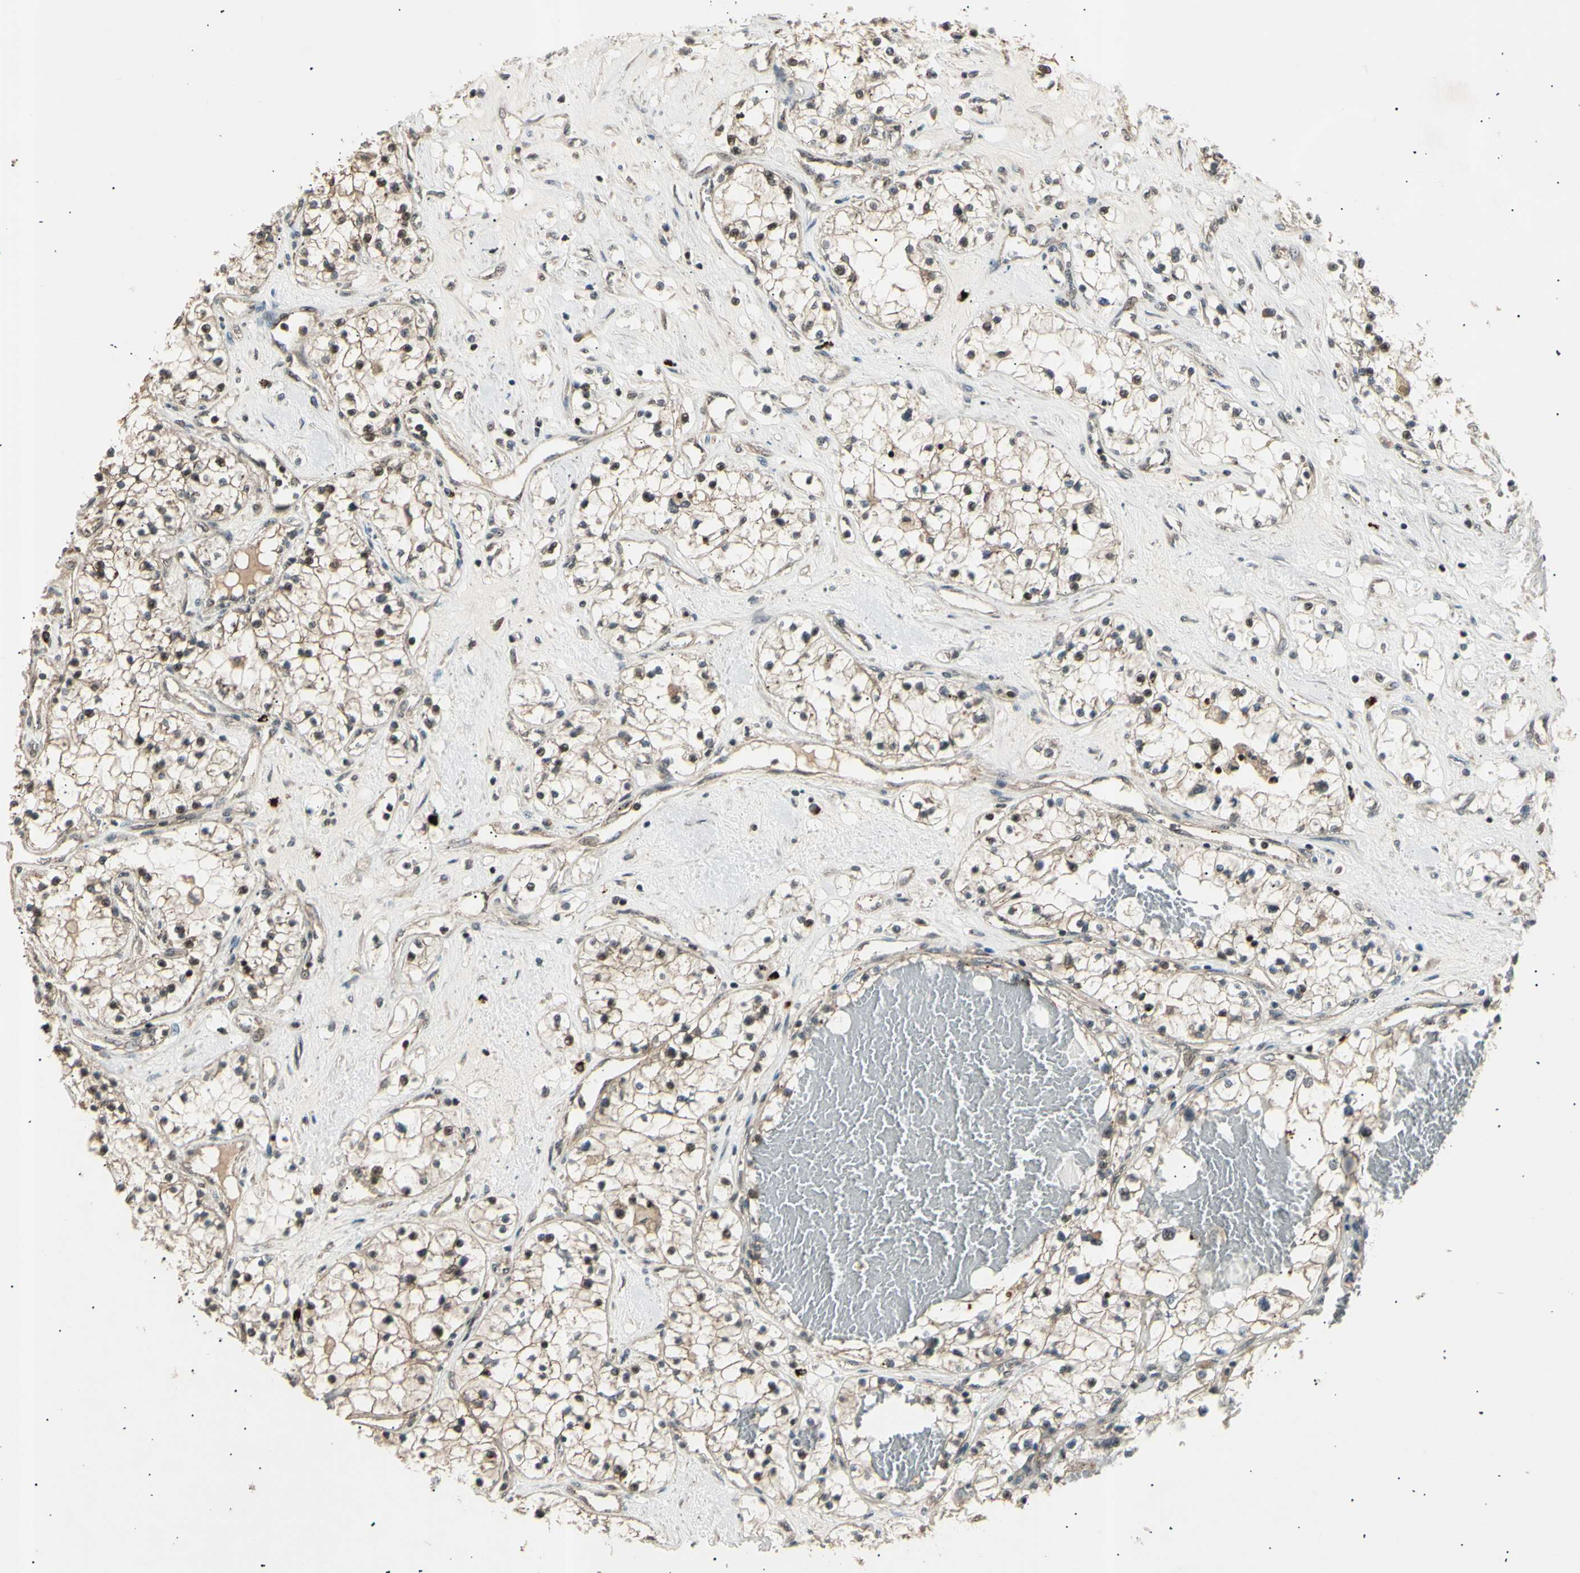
{"staining": {"intensity": "moderate", "quantity": ">75%", "location": "nuclear"}, "tissue": "renal cancer", "cell_type": "Tumor cells", "image_type": "cancer", "snomed": [{"axis": "morphology", "description": "Adenocarcinoma, NOS"}, {"axis": "topography", "description": "Kidney"}], "caption": "Human adenocarcinoma (renal) stained for a protein (brown) reveals moderate nuclear positive staining in approximately >75% of tumor cells.", "gene": "NUAK2", "patient": {"sex": "male", "age": 68}}